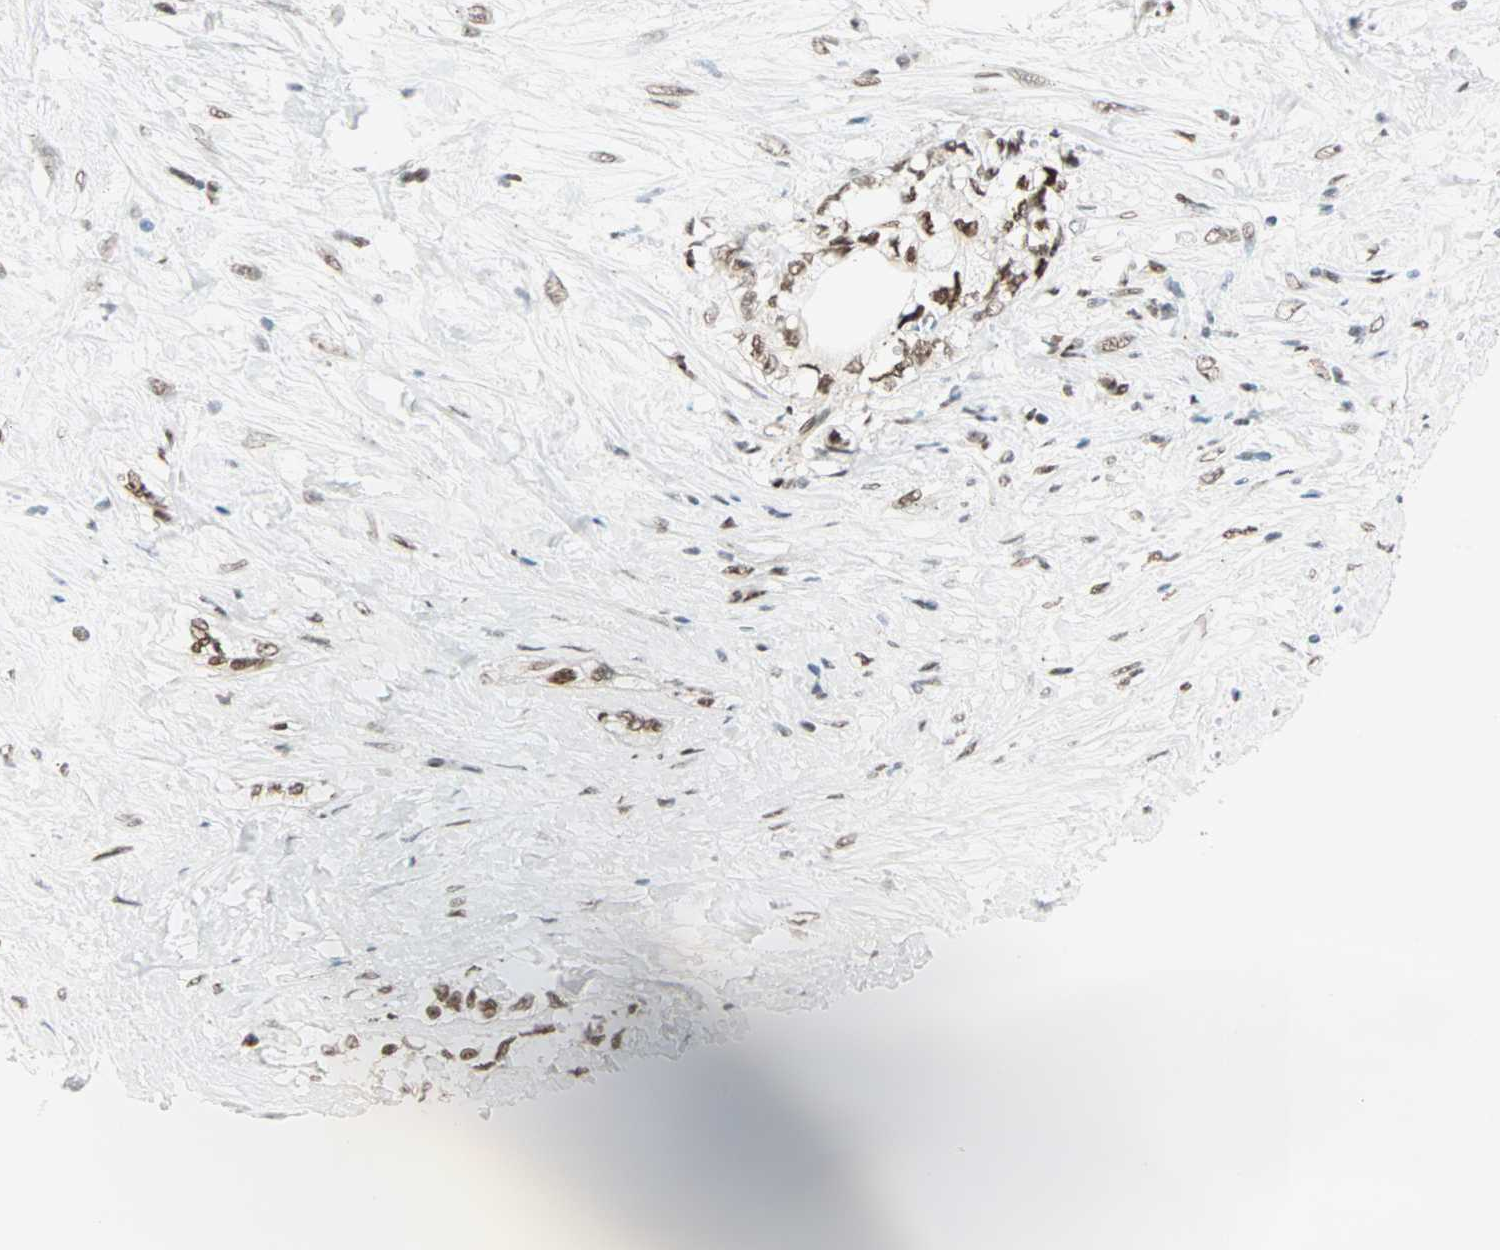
{"staining": {"intensity": "strong", "quantity": ">75%", "location": "nuclear"}, "tissue": "pancreatic cancer", "cell_type": "Tumor cells", "image_type": "cancer", "snomed": [{"axis": "morphology", "description": "Adenocarcinoma, NOS"}, {"axis": "topography", "description": "Pancreas"}], "caption": "Immunohistochemistry of pancreatic cancer shows high levels of strong nuclear staining in approximately >75% of tumor cells. Using DAB (brown) and hematoxylin (blue) stains, captured at high magnification using brightfield microscopy.", "gene": "BLM", "patient": {"sex": "male", "age": 70}}